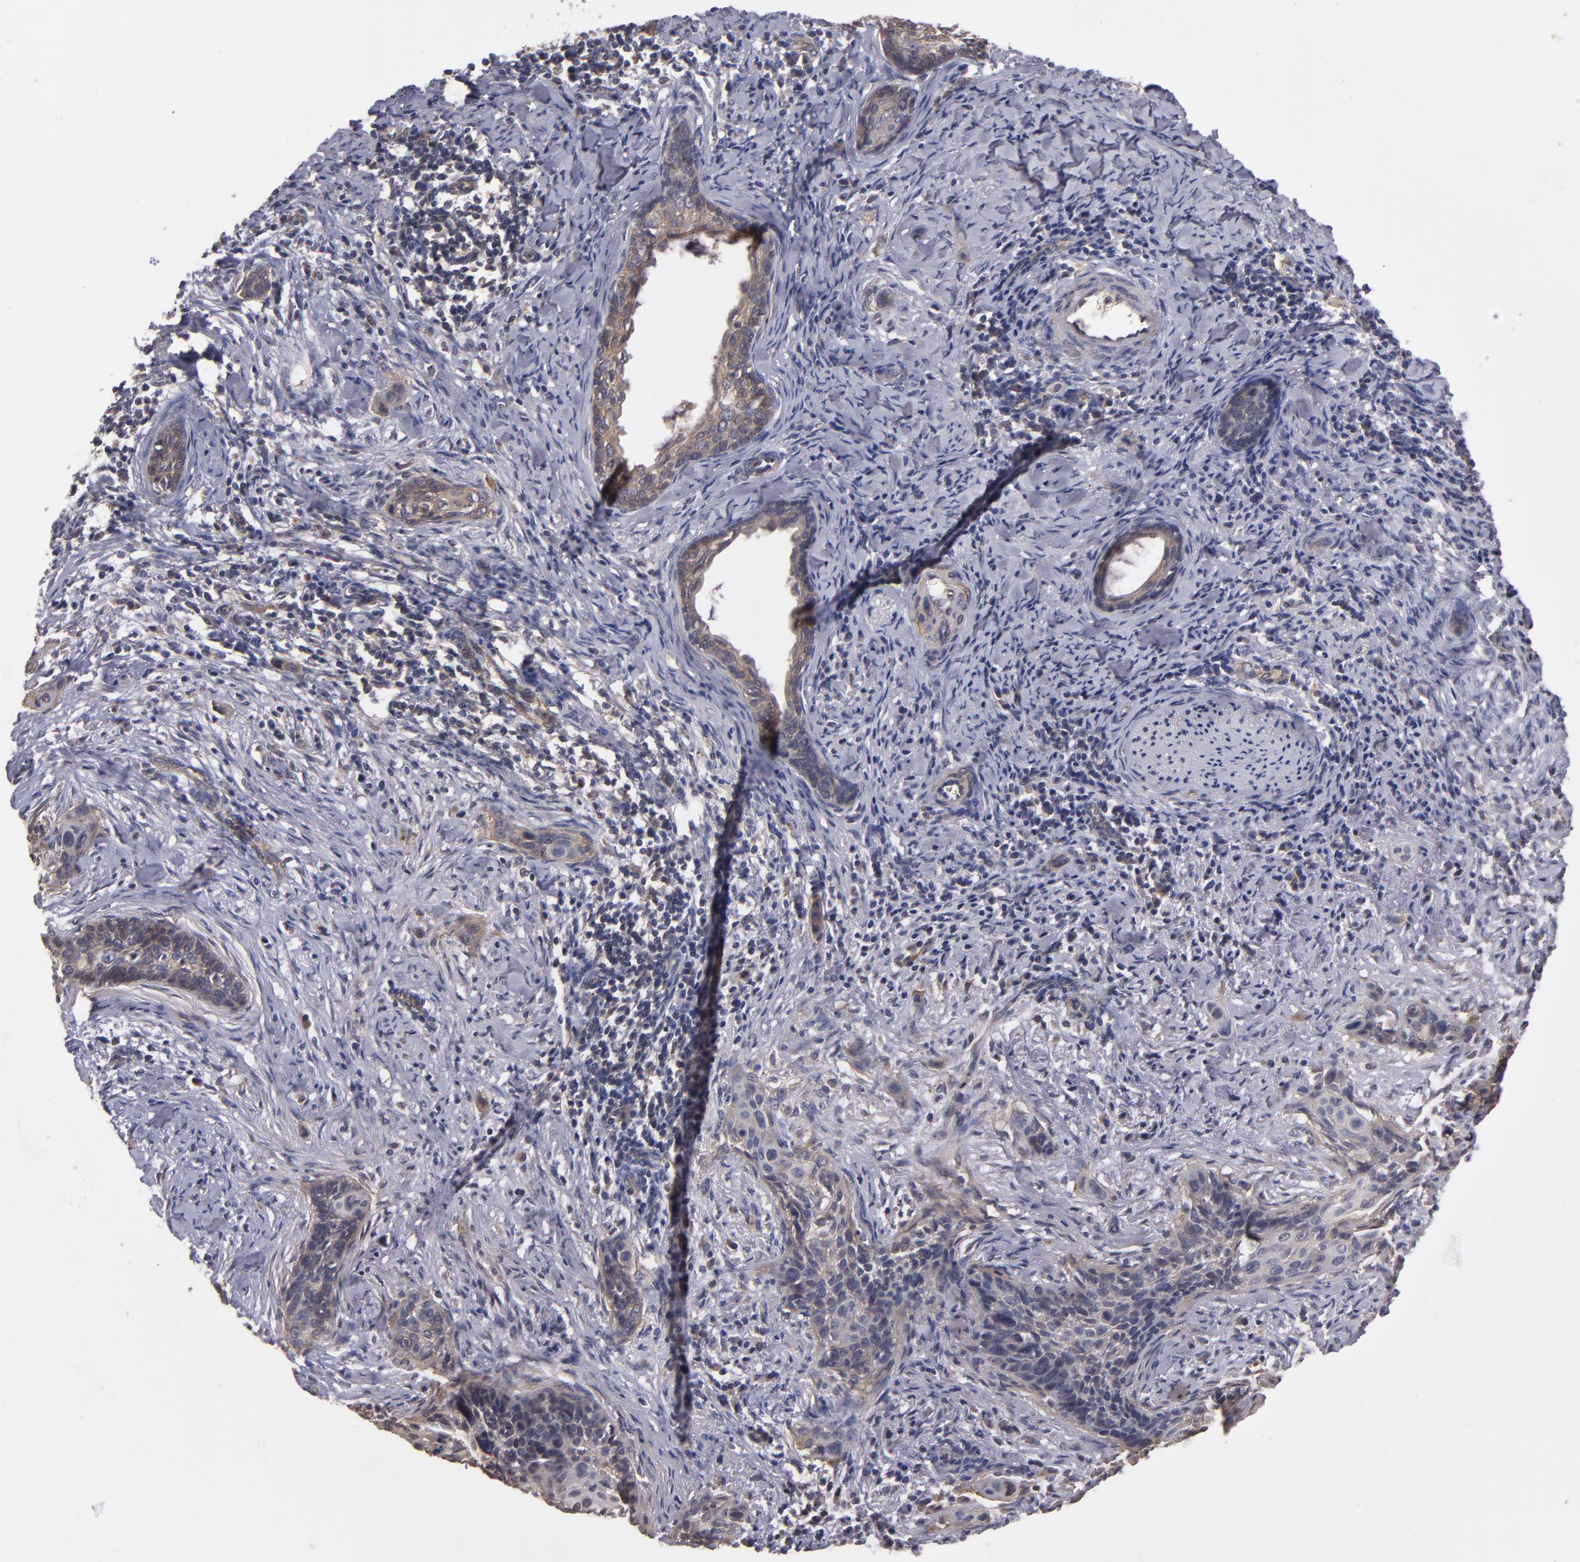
{"staining": {"intensity": "moderate", "quantity": ">75%", "location": "cytoplasmic/membranous"}, "tissue": "cervical cancer", "cell_type": "Tumor cells", "image_type": "cancer", "snomed": [{"axis": "morphology", "description": "Squamous cell carcinoma, NOS"}, {"axis": "topography", "description": "Cervix"}], "caption": "Human cervical squamous cell carcinoma stained with a protein marker exhibits moderate staining in tumor cells.", "gene": "CTSO", "patient": {"sex": "female", "age": 33}}